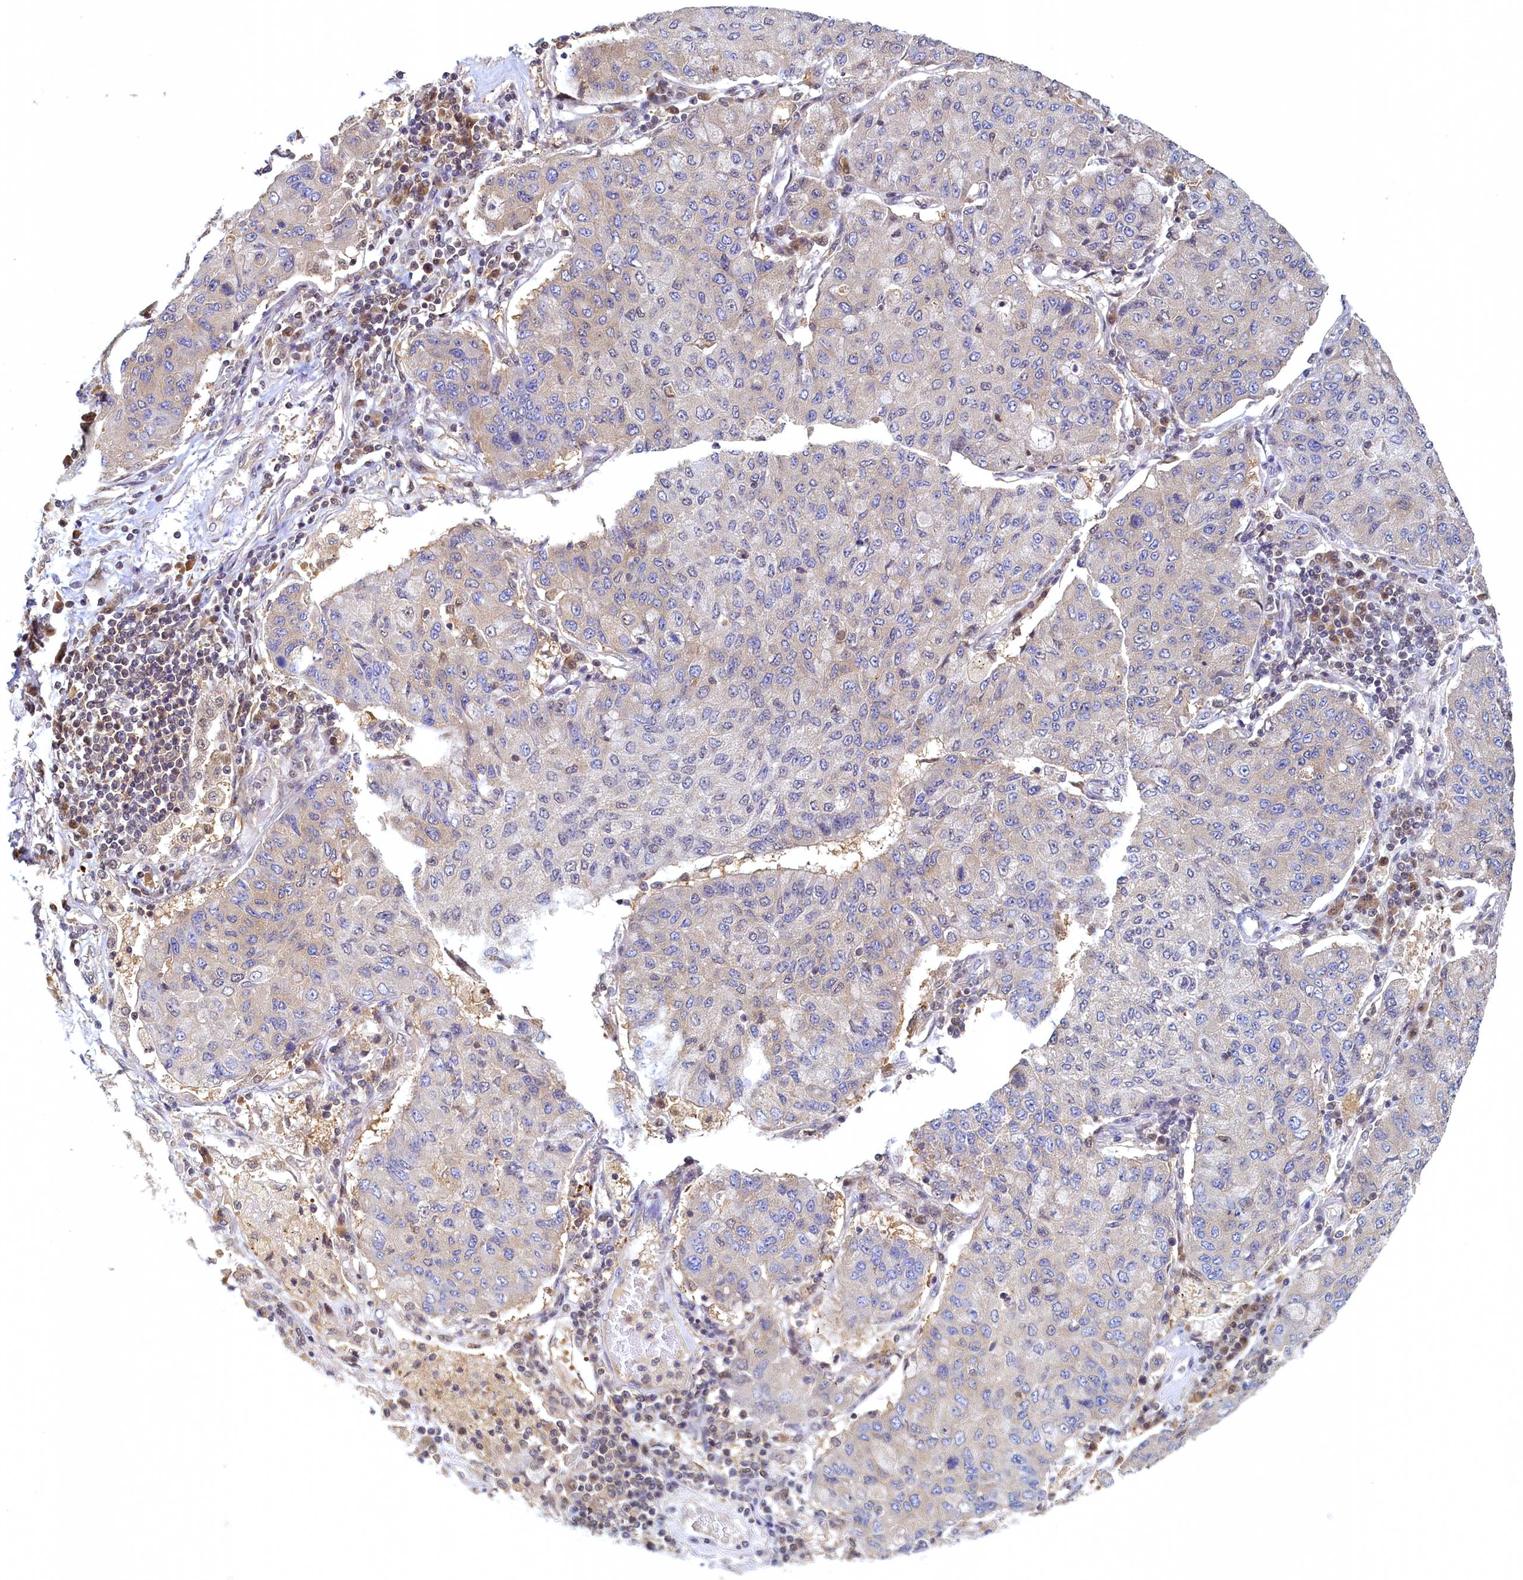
{"staining": {"intensity": "weak", "quantity": "<25%", "location": "cytoplasmic/membranous"}, "tissue": "lung cancer", "cell_type": "Tumor cells", "image_type": "cancer", "snomed": [{"axis": "morphology", "description": "Squamous cell carcinoma, NOS"}, {"axis": "topography", "description": "Lung"}], "caption": "Lung cancer stained for a protein using immunohistochemistry shows no expression tumor cells.", "gene": "PAAF1", "patient": {"sex": "male", "age": 74}}